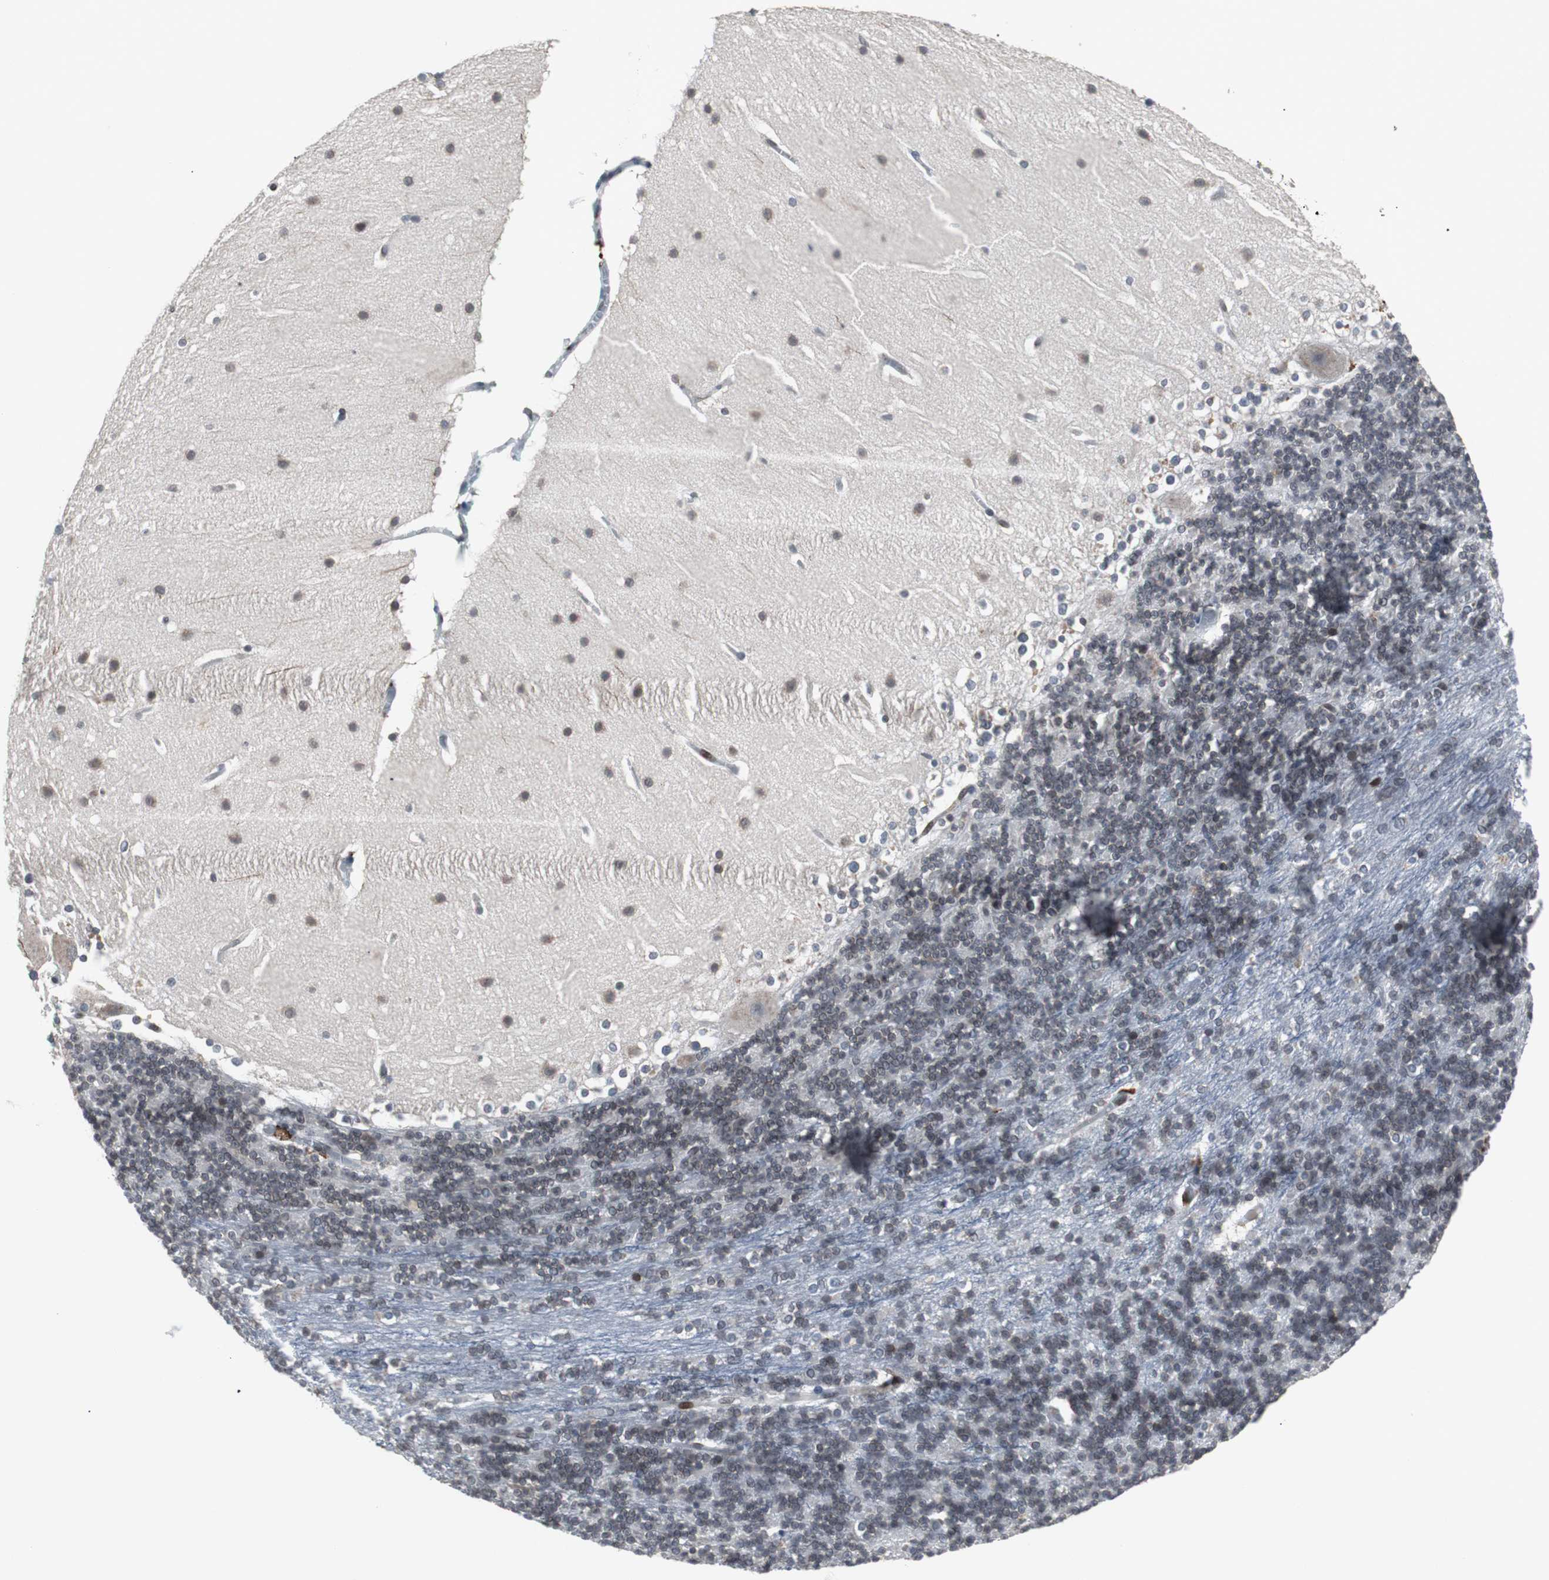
{"staining": {"intensity": "weak", "quantity": "25%-75%", "location": "cytoplasmic/membranous"}, "tissue": "cerebellum", "cell_type": "Cells in granular layer", "image_type": "normal", "snomed": [{"axis": "morphology", "description": "Normal tissue, NOS"}, {"axis": "topography", "description": "Cerebellum"}], "caption": "An immunohistochemistry image of unremarkable tissue is shown. Protein staining in brown highlights weak cytoplasmic/membranous positivity in cerebellum within cells in granular layer.", "gene": "ZNF396", "patient": {"sex": "female", "age": 19}}